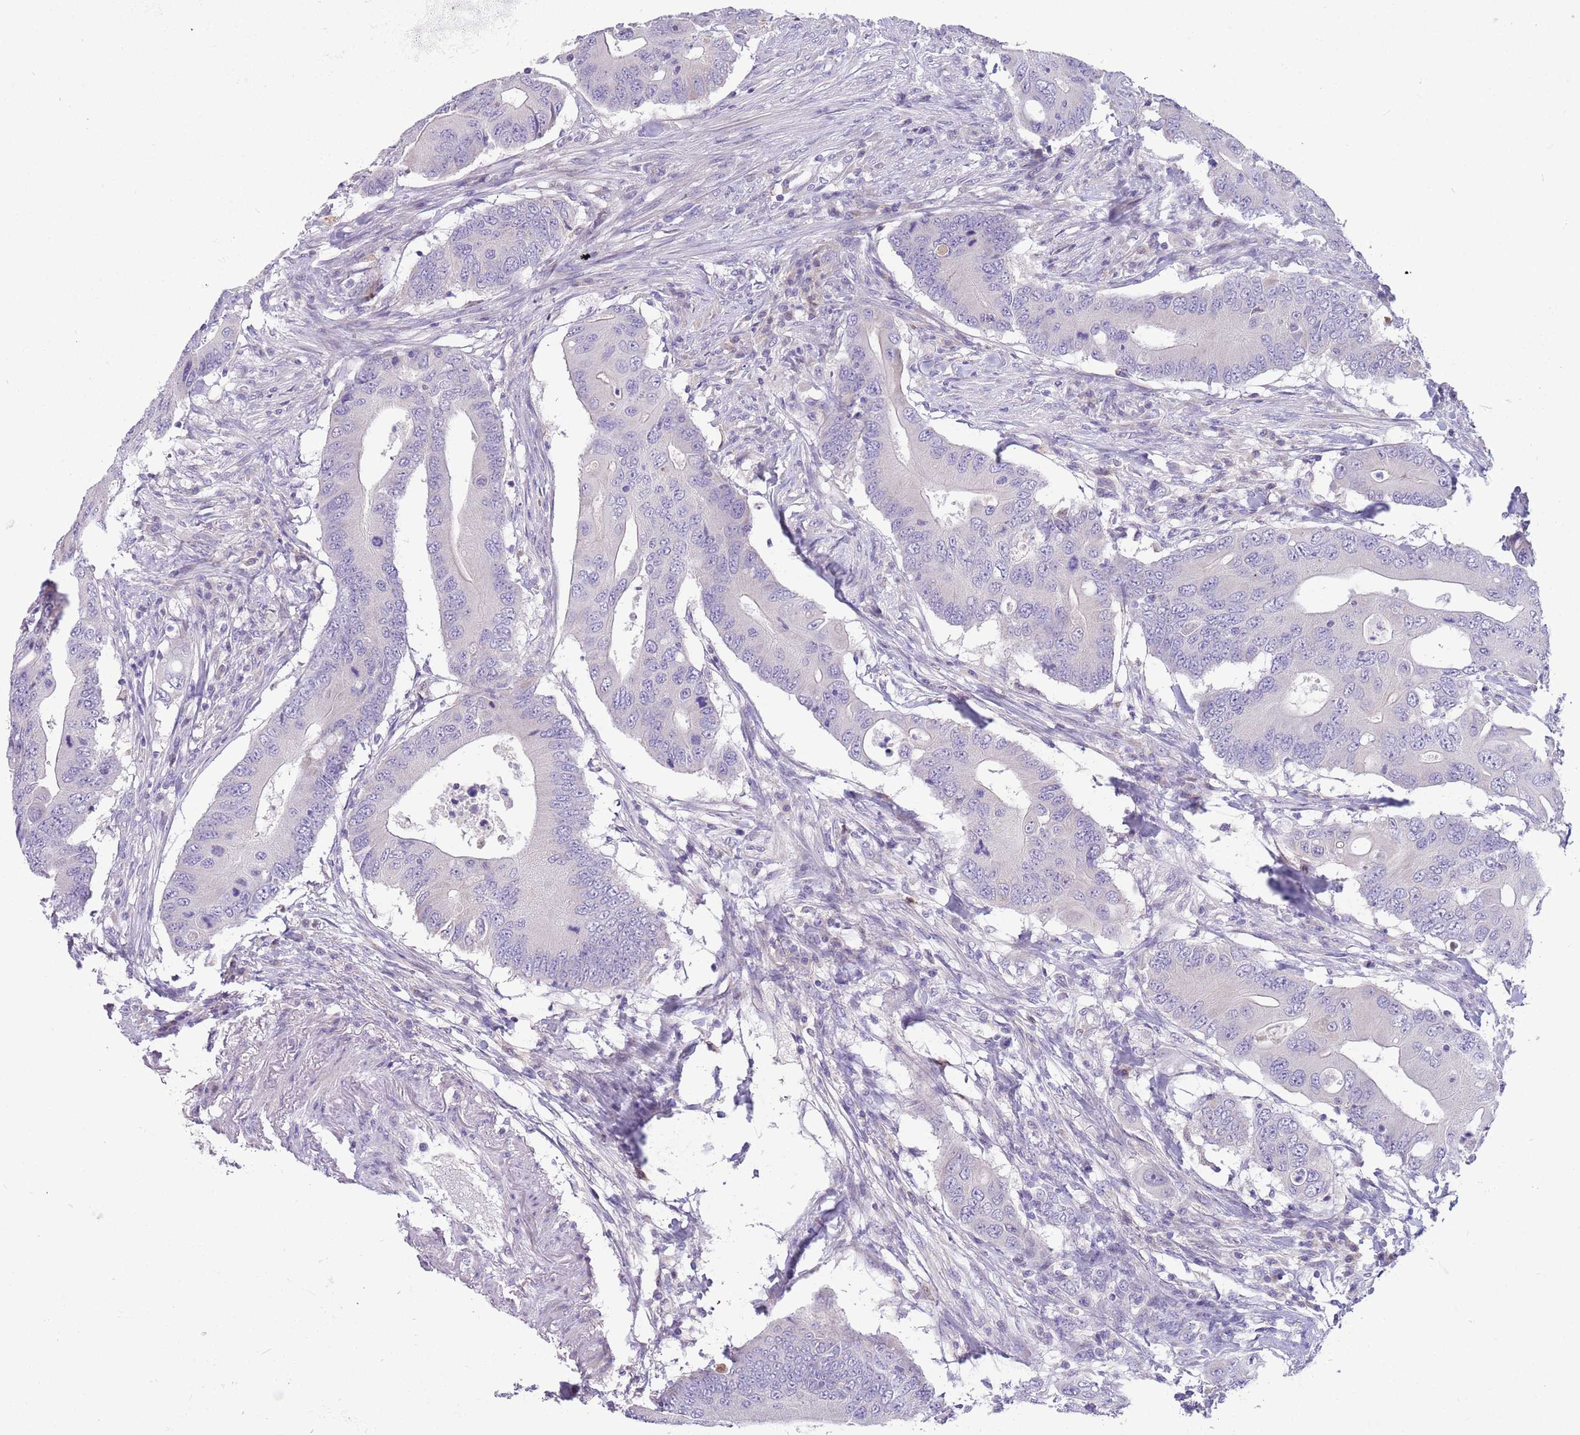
{"staining": {"intensity": "negative", "quantity": "none", "location": "none"}, "tissue": "colorectal cancer", "cell_type": "Tumor cells", "image_type": "cancer", "snomed": [{"axis": "morphology", "description": "Adenocarcinoma, NOS"}, {"axis": "topography", "description": "Colon"}], "caption": "This is a micrograph of IHC staining of colorectal cancer, which shows no staining in tumor cells.", "gene": "DDHD1", "patient": {"sex": "male", "age": 71}}